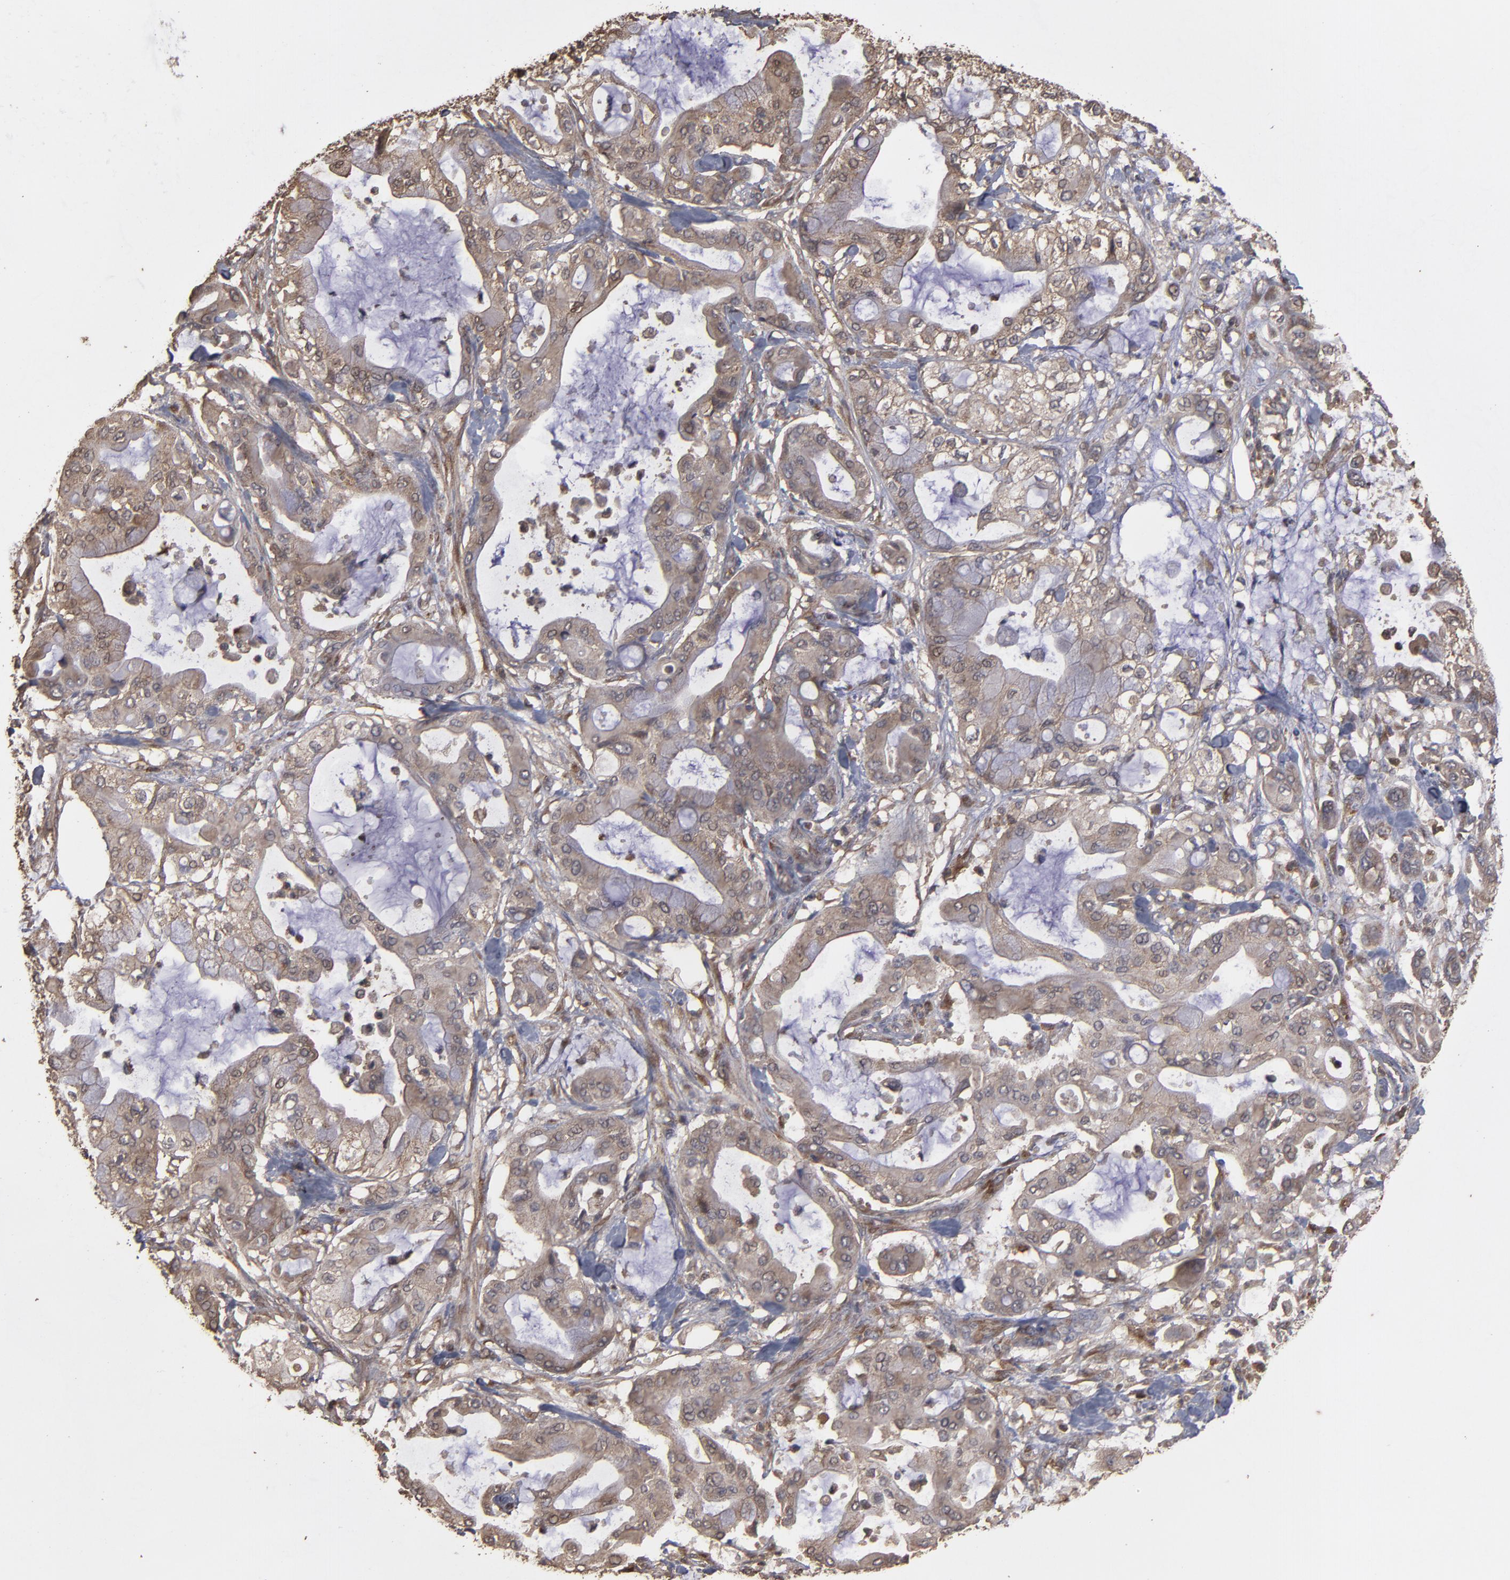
{"staining": {"intensity": "weak", "quantity": ">75%", "location": "cytoplasmic/membranous"}, "tissue": "pancreatic cancer", "cell_type": "Tumor cells", "image_type": "cancer", "snomed": [{"axis": "morphology", "description": "Adenocarcinoma, NOS"}, {"axis": "morphology", "description": "Adenocarcinoma, metastatic, NOS"}, {"axis": "topography", "description": "Lymph node"}, {"axis": "topography", "description": "Pancreas"}, {"axis": "topography", "description": "Duodenum"}], "caption": "About >75% of tumor cells in human pancreatic cancer reveal weak cytoplasmic/membranous protein staining as visualized by brown immunohistochemical staining.", "gene": "MMP2", "patient": {"sex": "female", "age": 64}}